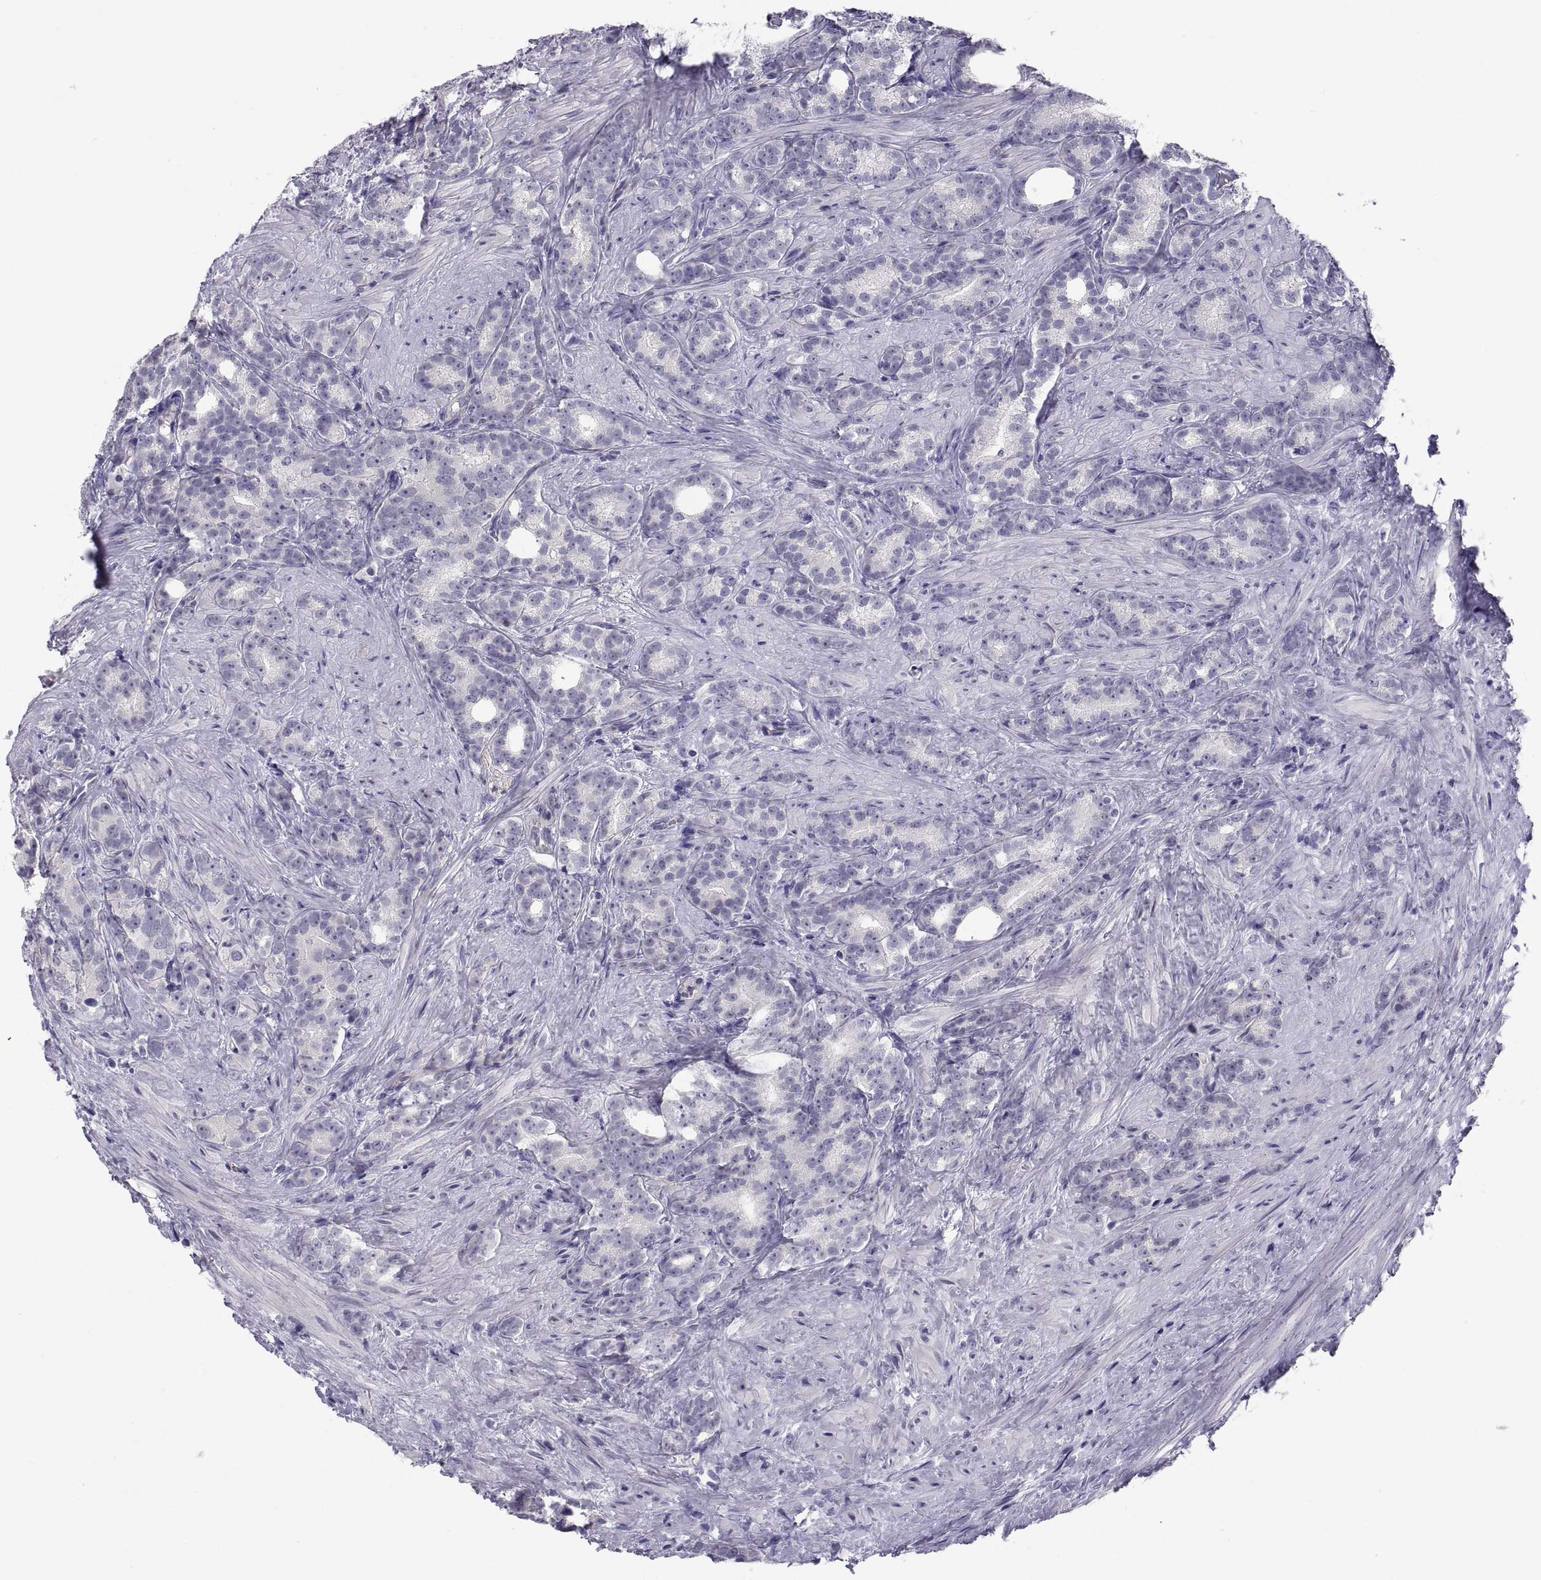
{"staining": {"intensity": "negative", "quantity": "none", "location": "none"}, "tissue": "prostate cancer", "cell_type": "Tumor cells", "image_type": "cancer", "snomed": [{"axis": "morphology", "description": "Adenocarcinoma, High grade"}, {"axis": "topography", "description": "Prostate"}], "caption": "The micrograph exhibits no significant expression in tumor cells of adenocarcinoma (high-grade) (prostate).", "gene": "TEX13A", "patient": {"sex": "male", "age": 90}}